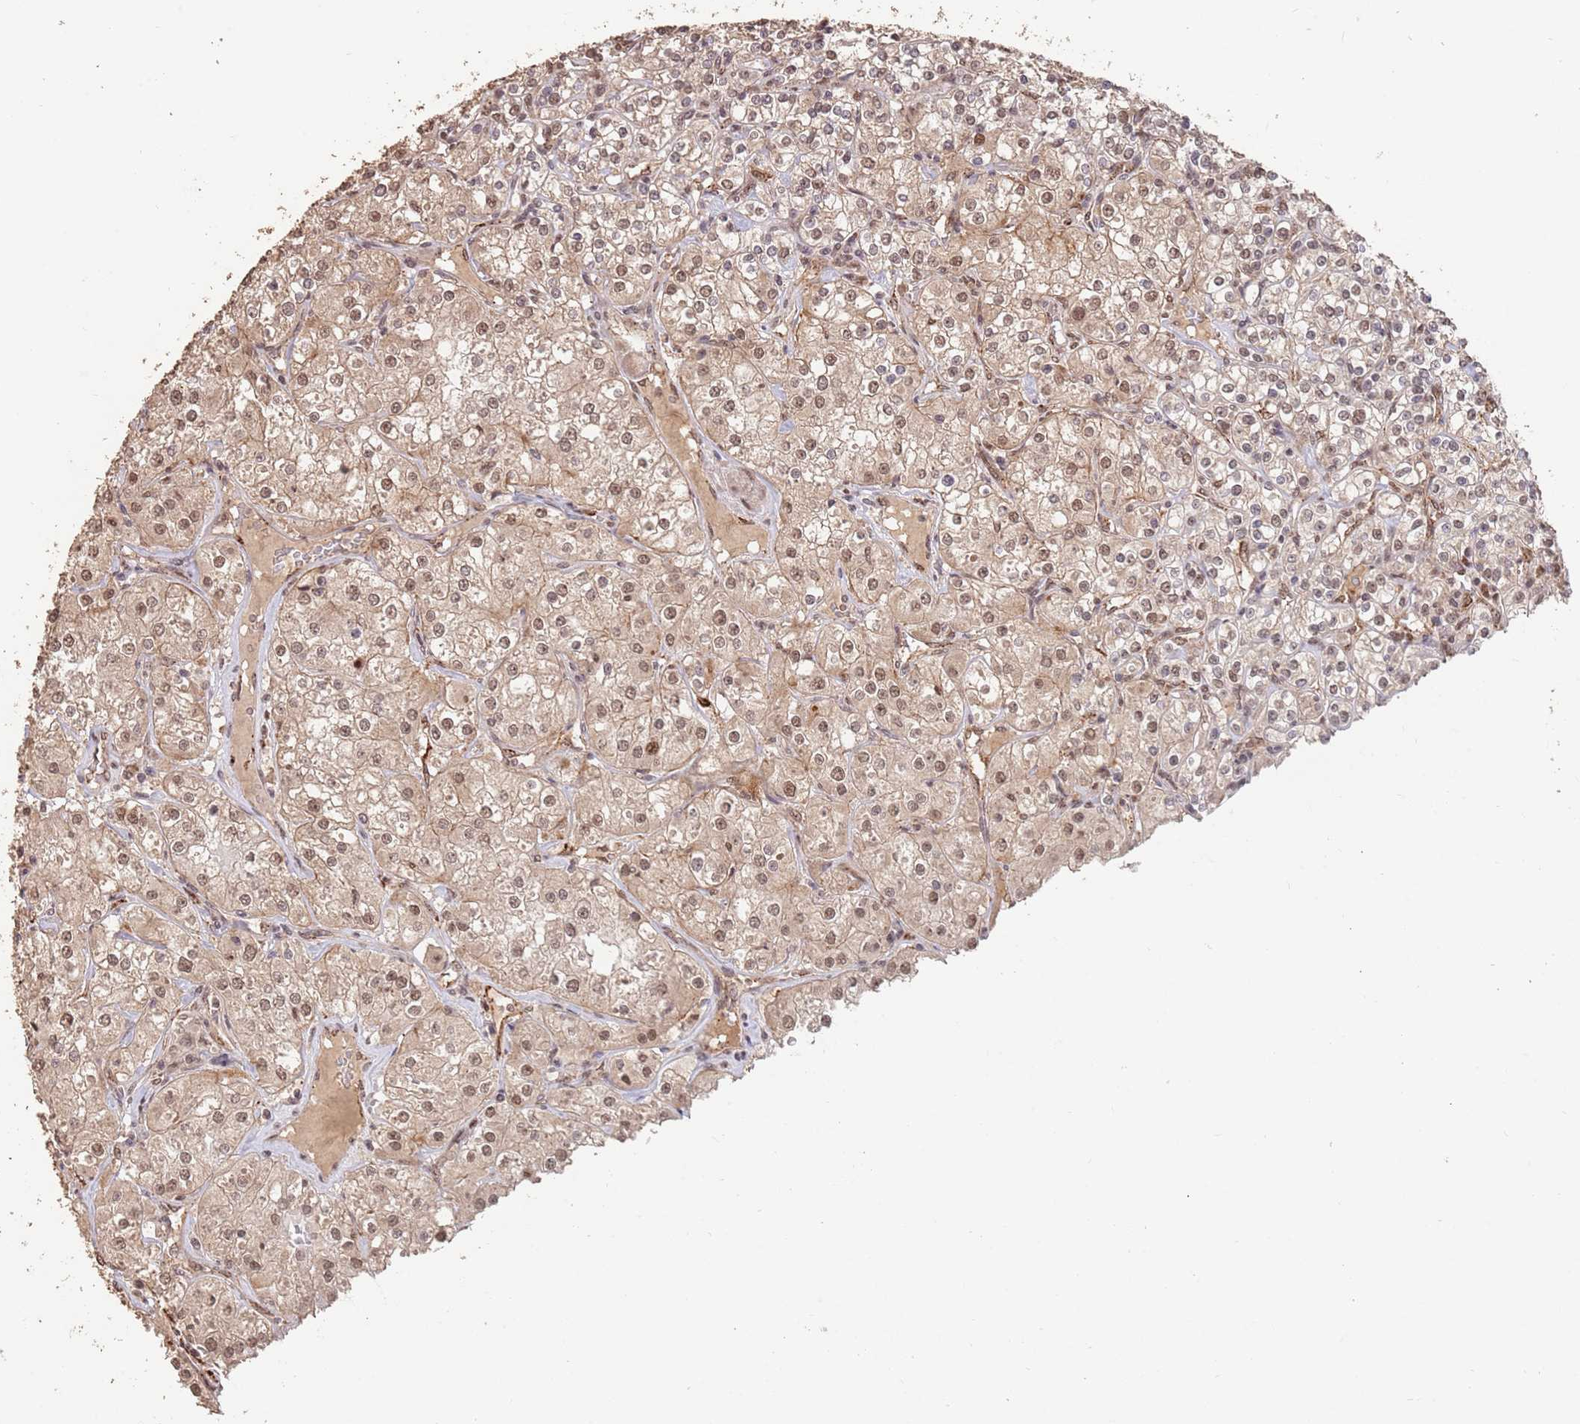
{"staining": {"intensity": "moderate", "quantity": ">75%", "location": "cytoplasmic/membranous,nuclear"}, "tissue": "renal cancer", "cell_type": "Tumor cells", "image_type": "cancer", "snomed": [{"axis": "morphology", "description": "Adenocarcinoma, NOS"}, {"axis": "topography", "description": "Kidney"}], "caption": "Protein analysis of renal cancer tissue reveals moderate cytoplasmic/membranous and nuclear positivity in approximately >75% of tumor cells. Immunohistochemistry stains the protein in brown and the nuclei are stained blue.", "gene": "RFXANK", "patient": {"sex": "male", "age": 77}}